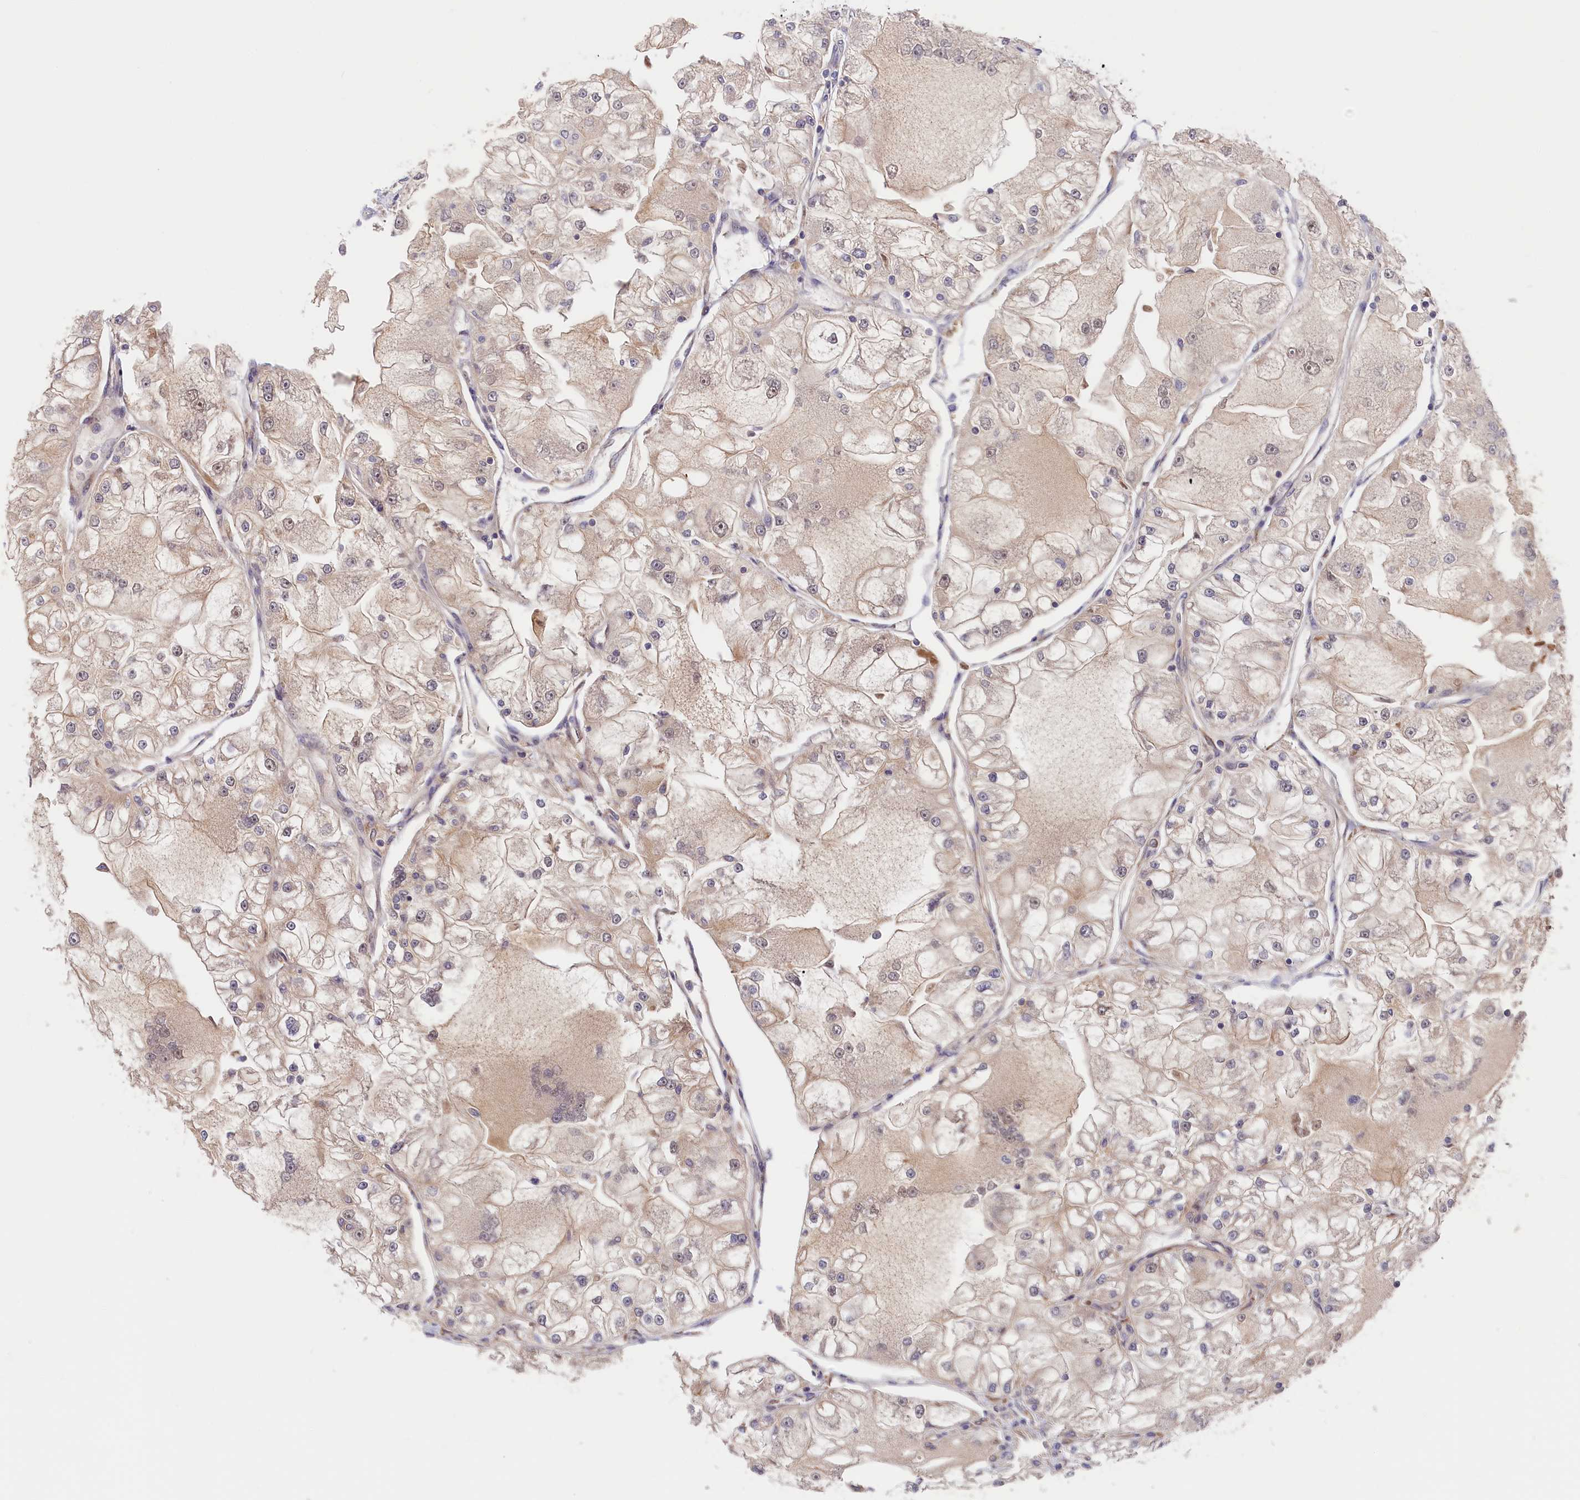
{"staining": {"intensity": "weak", "quantity": "<25%", "location": "cytoplasmic/membranous"}, "tissue": "renal cancer", "cell_type": "Tumor cells", "image_type": "cancer", "snomed": [{"axis": "morphology", "description": "Adenocarcinoma, NOS"}, {"axis": "topography", "description": "Kidney"}], "caption": "A high-resolution histopathology image shows IHC staining of adenocarcinoma (renal), which displays no significant staining in tumor cells.", "gene": "CEP44", "patient": {"sex": "female", "age": 72}}